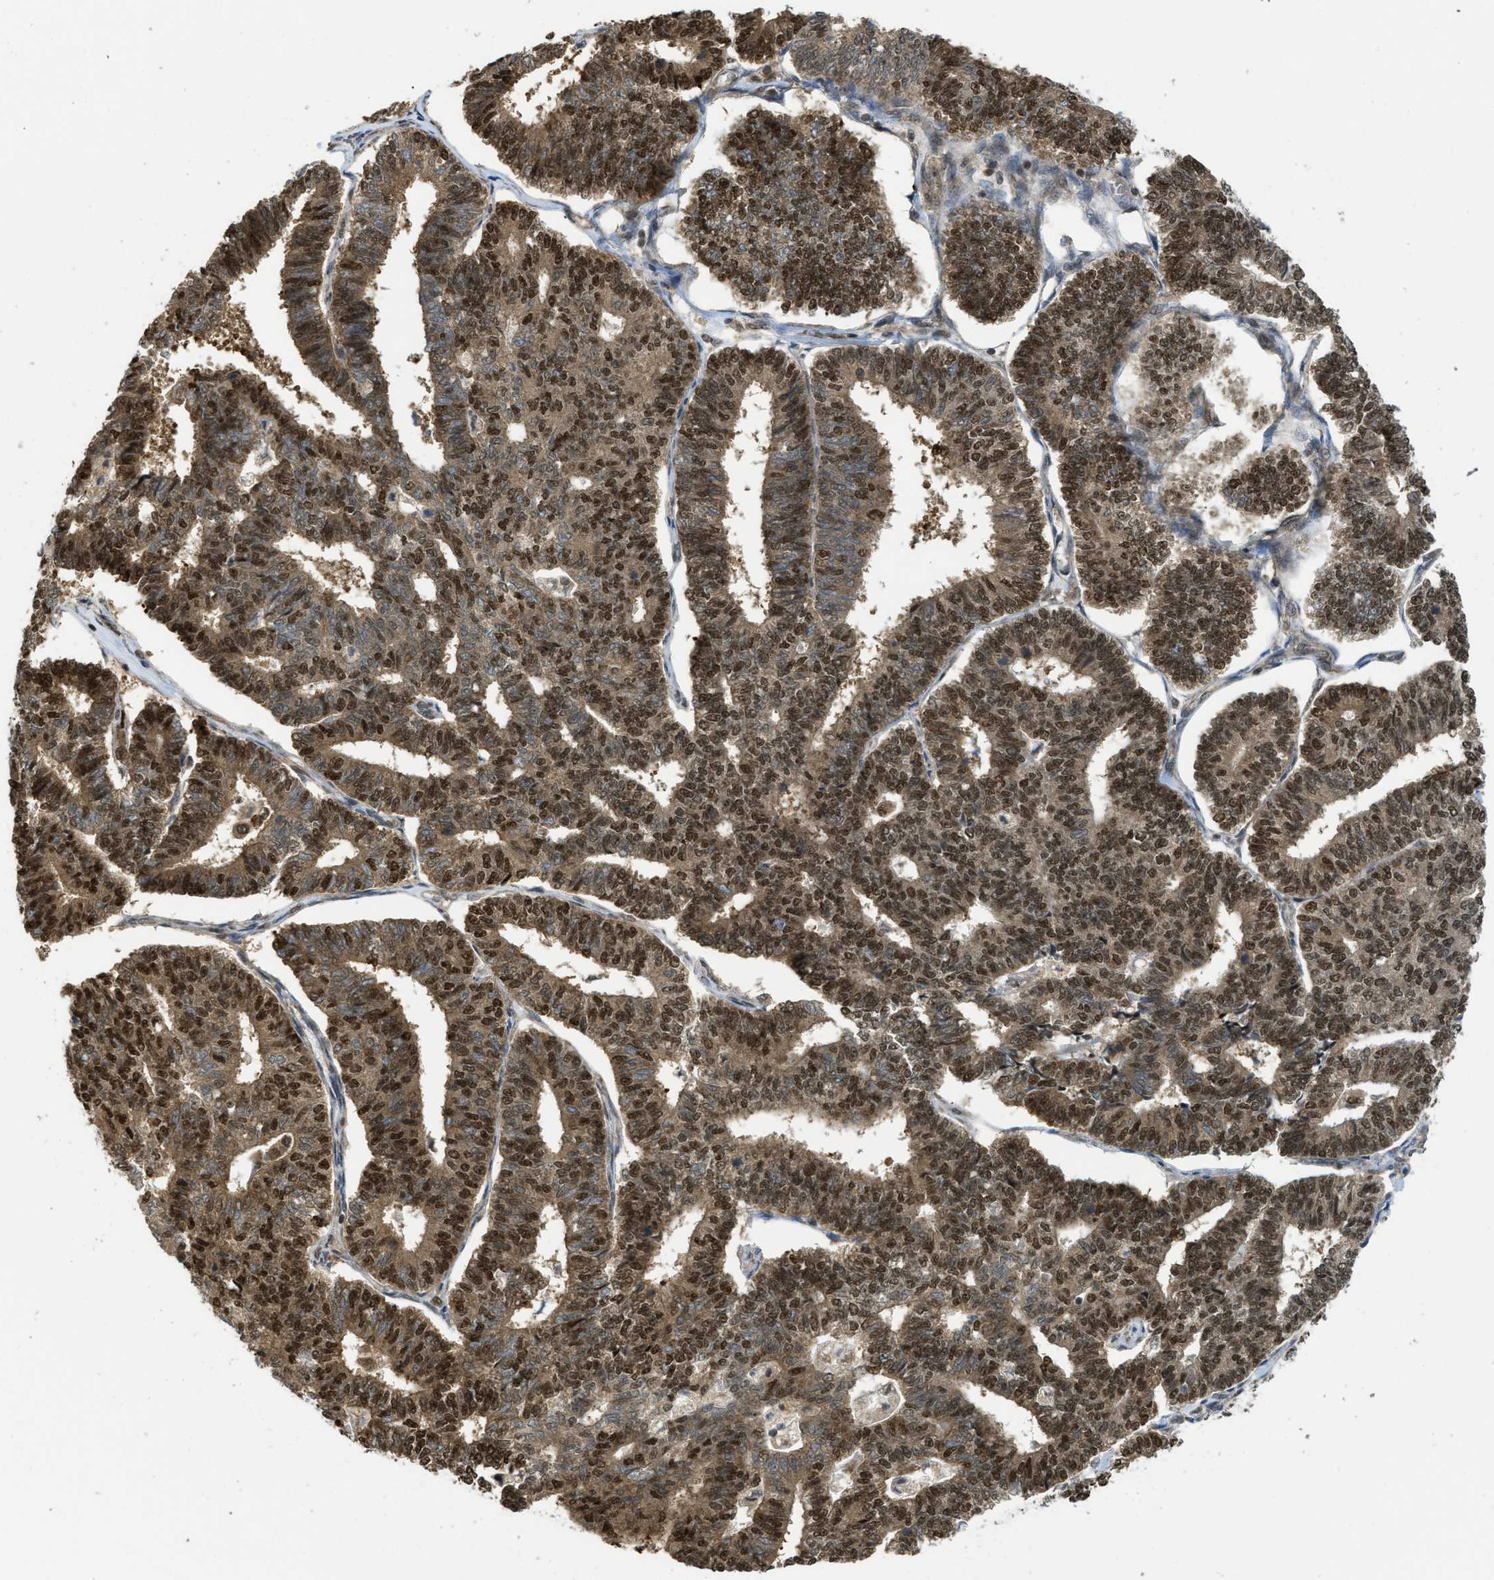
{"staining": {"intensity": "strong", "quantity": ">75%", "location": "cytoplasmic/membranous,nuclear"}, "tissue": "endometrial cancer", "cell_type": "Tumor cells", "image_type": "cancer", "snomed": [{"axis": "morphology", "description": "Adenocarcinoma, NOS"}, {"axis": "topography", "description": "Endometrium"}], "caption": "The immunohistochemical stain labels strong cytoplasmic/membranous and nuclear expression in tumor cells of endometrial adenocarcinoma tissue.", "gene": "TACC1", "patient": {"sex": "female", "age": 70}}